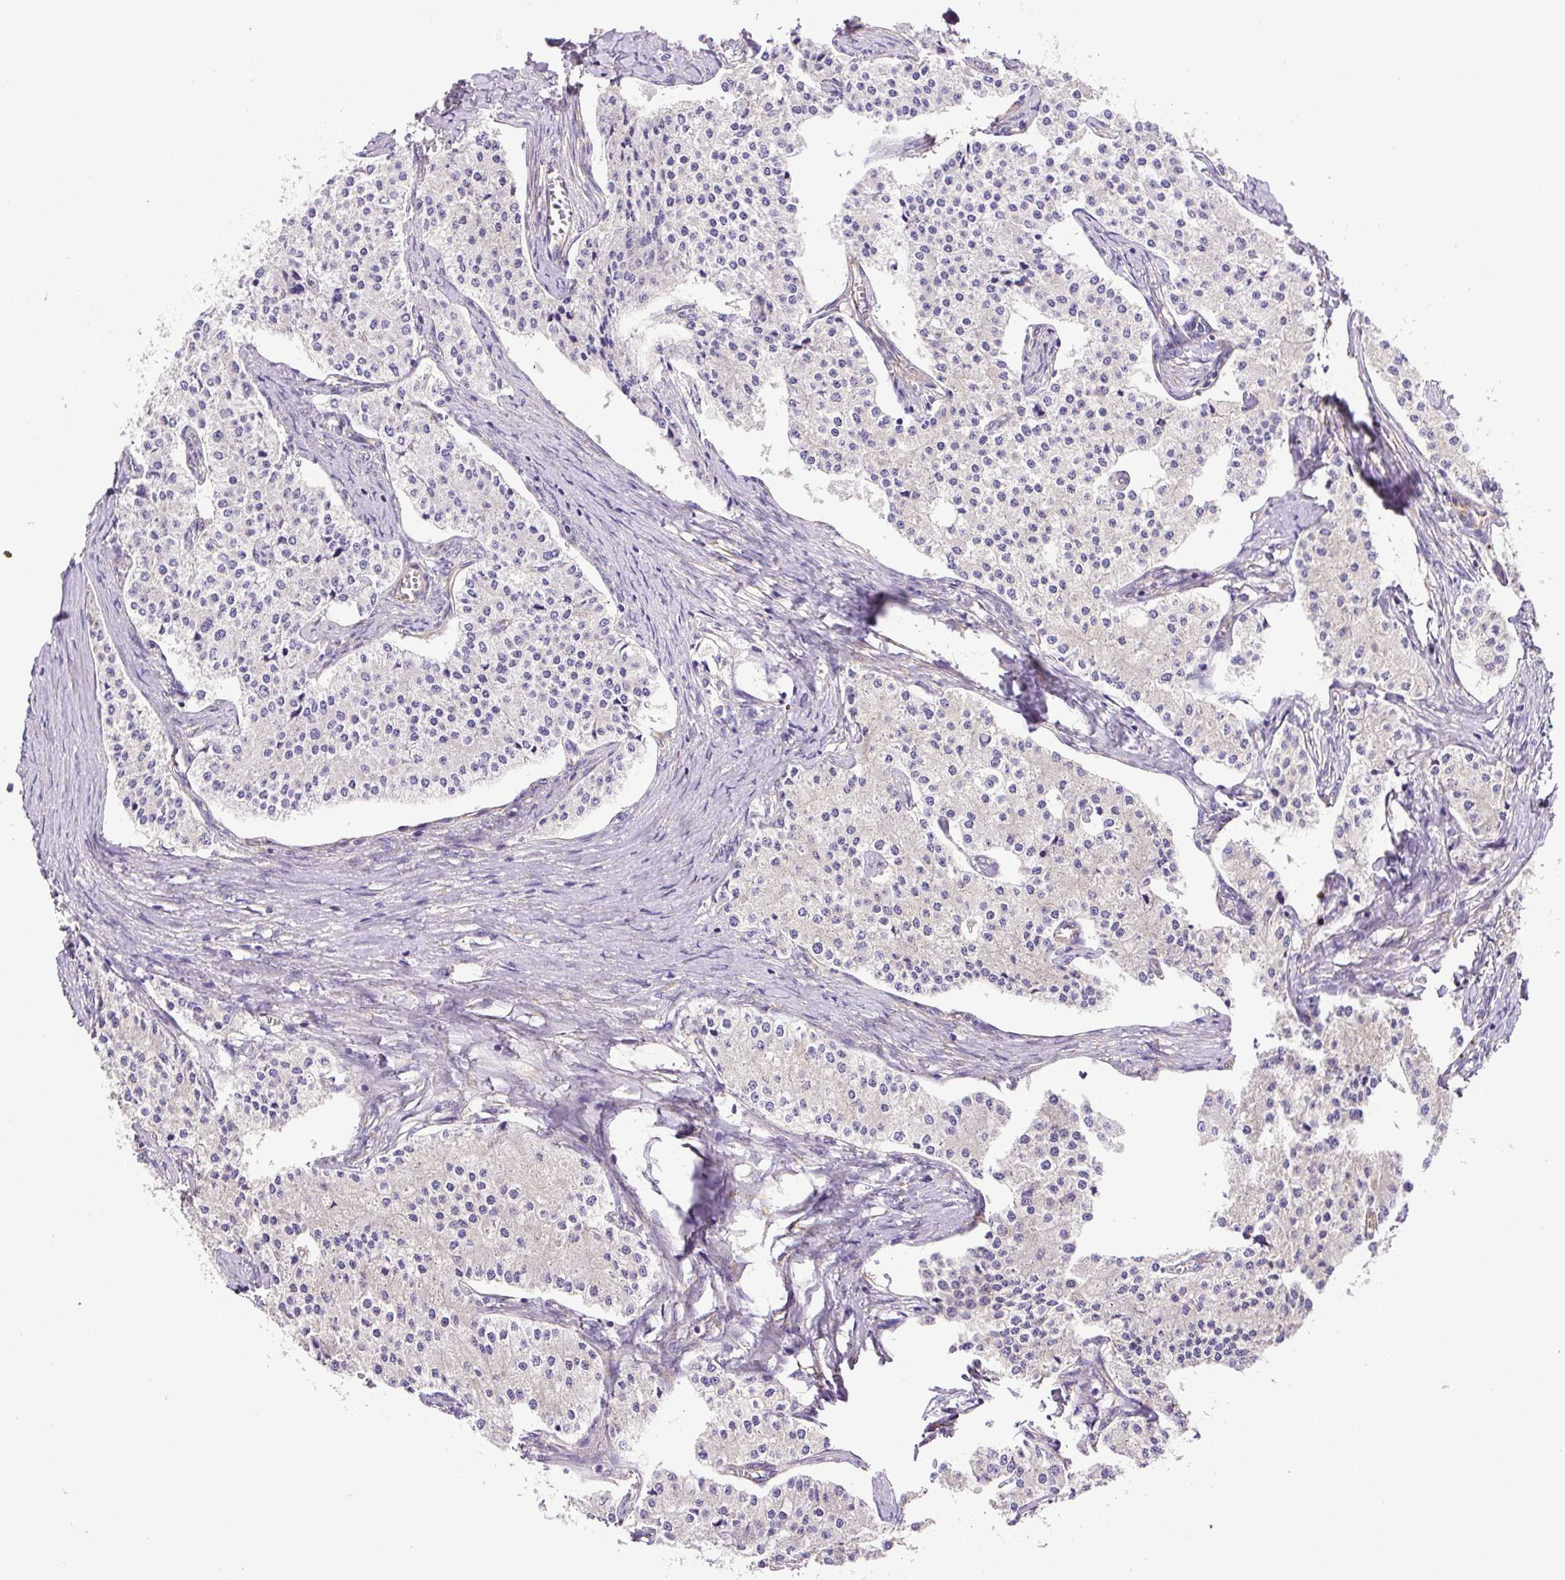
{"staining": {"intensity": "negative", "quantity": "none", "location": "none"}, "tissue": "carcinoid", "cell_type": "Tumor cells", "image_type": "cancer", "snomed": [{"axis": "morphology", "description": "Carcinoid, malignant, NOS"}, {"axis": "topography", "description": "Colon"}], "caption": "Human carcinoid stained for a protein using immunohistochemistry (IHC) exhibits no staining in tumor cells.", "gene": "DCTN1", "patient": {"sex": "female", "age": 52}}